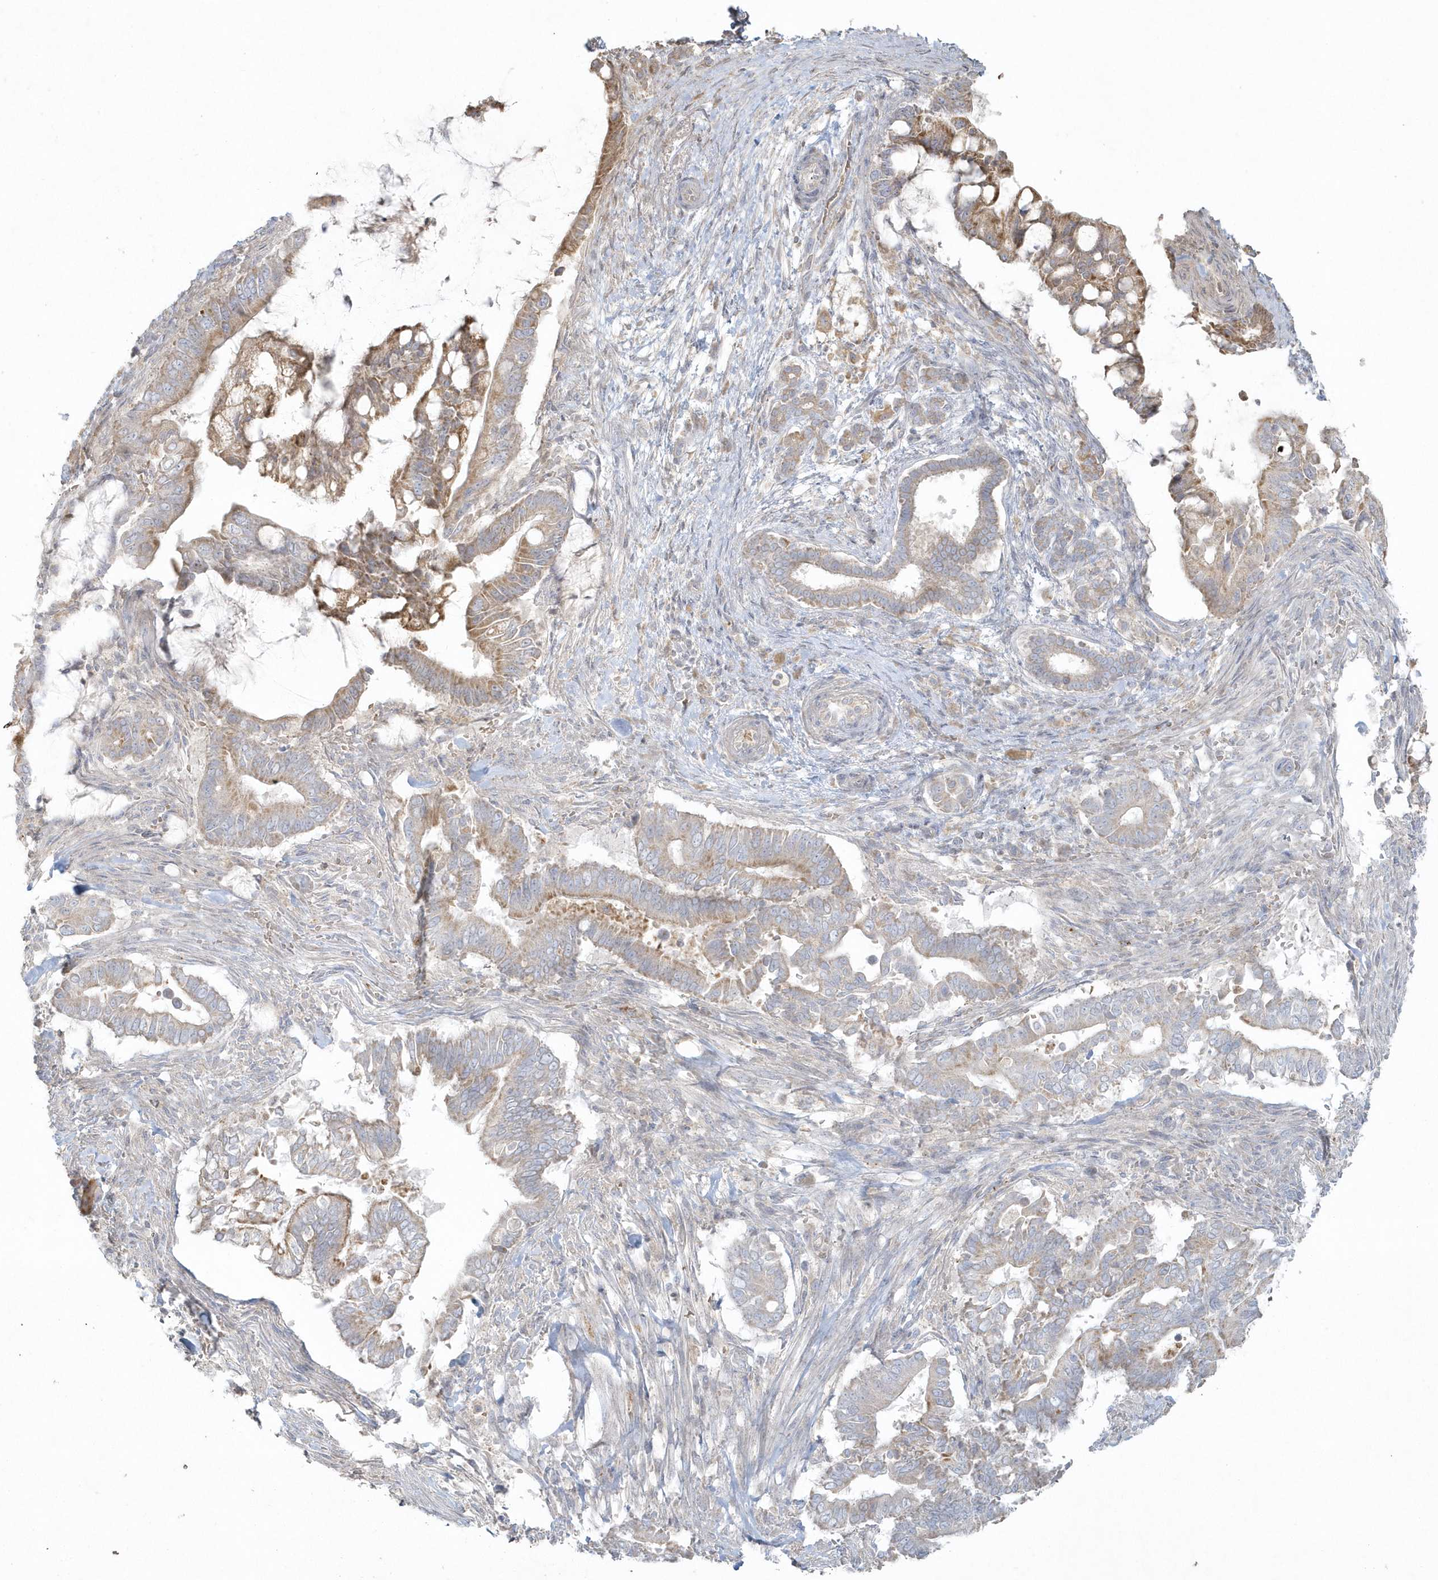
{"staining": {"intensity": "moderate", "quantity": "25%-75%", "location": "cytoplasmic/membranous"}, "tissue": "pancreatic cancer", "cell_type": "Tumor cells", "image_type": "cancer", "snomed": [{"axis": "morphology", "description": "Adenocarcinoma, NOS"}, {"axis": "topography", "description": "Pancreas"}], "caption": "A medium amount of moderate cytoplasmic/membranous positivity is identified in approximately 25%-75% of tumor cells in pancreatic adenocarcinoma tissue. Nuclei are stained in blue.", "gene": "BLTP3A", "patient": {"sex": "male", "age": 68}}